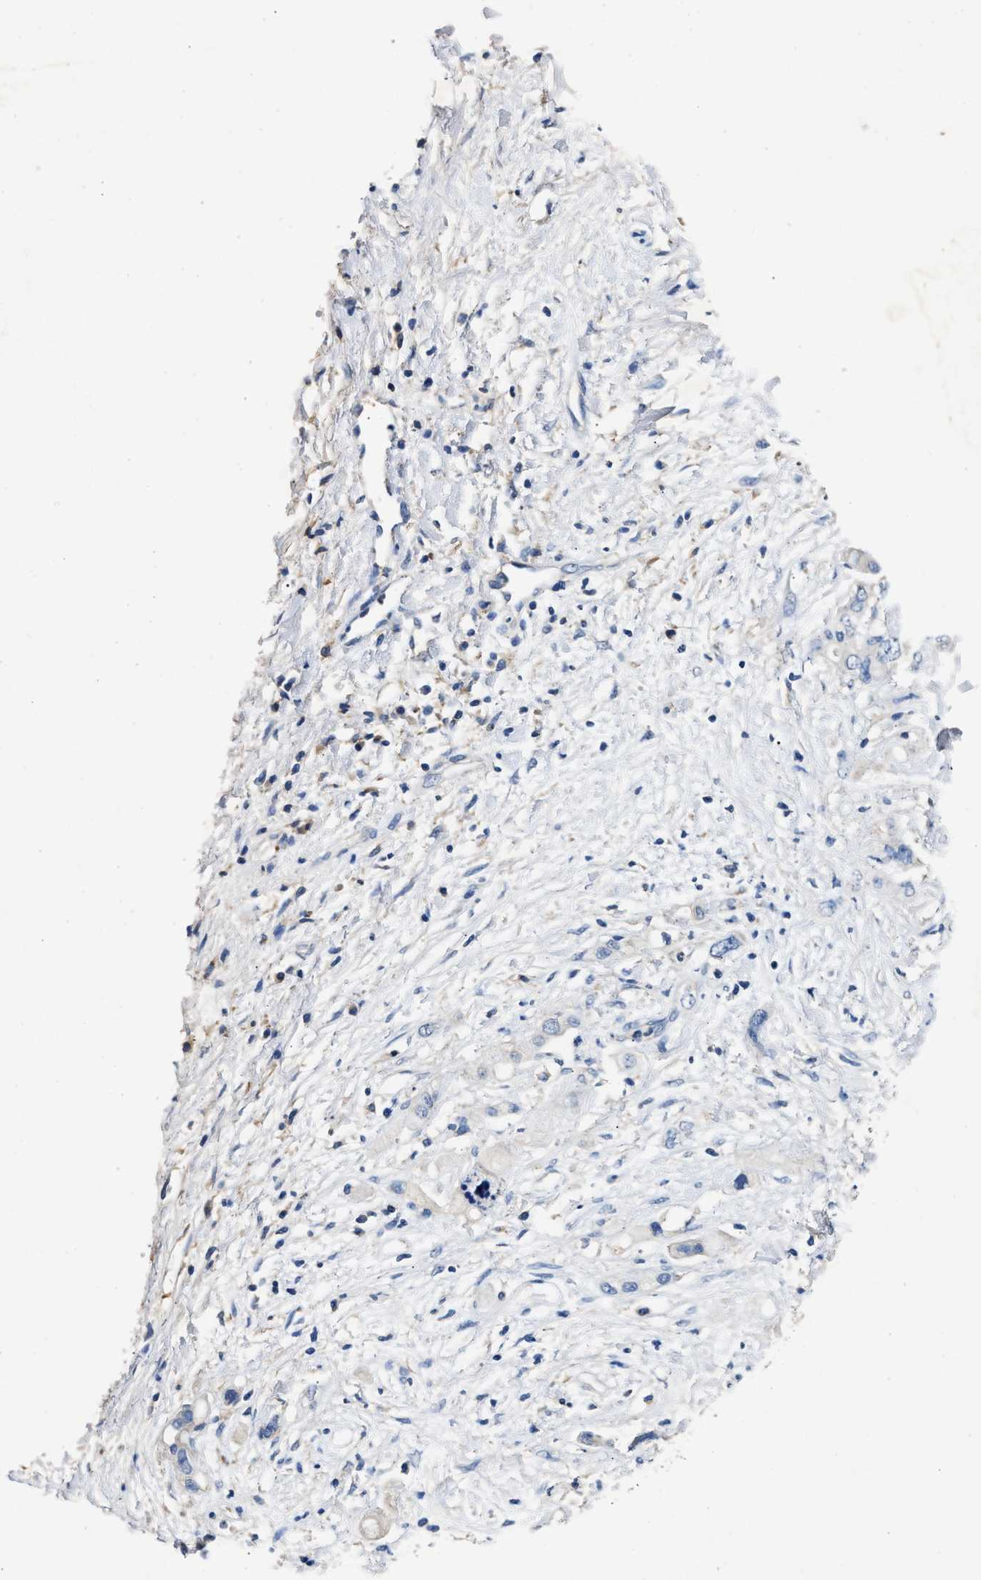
{"staining": {"intensity": "negative", "quantity": "none", "location": "none"}, "tissue": "pancreatic cancer", "cell_type": "Tumor cells", "image_type": "cancer", "snomed": [{"axis": "morphology", "description": "Adenocarcinoma, NOS"}, {"axis": "topography", "description": "Pancreas"}], "caption": "Tumor cells are negative for brown protein staining in pancreatic cancer (adenocarcinoma). (IHC, brightfield microscopy, high magnification).", "gene": "SLCO2B1", "patient": {"sex": "female", "age": 56}}